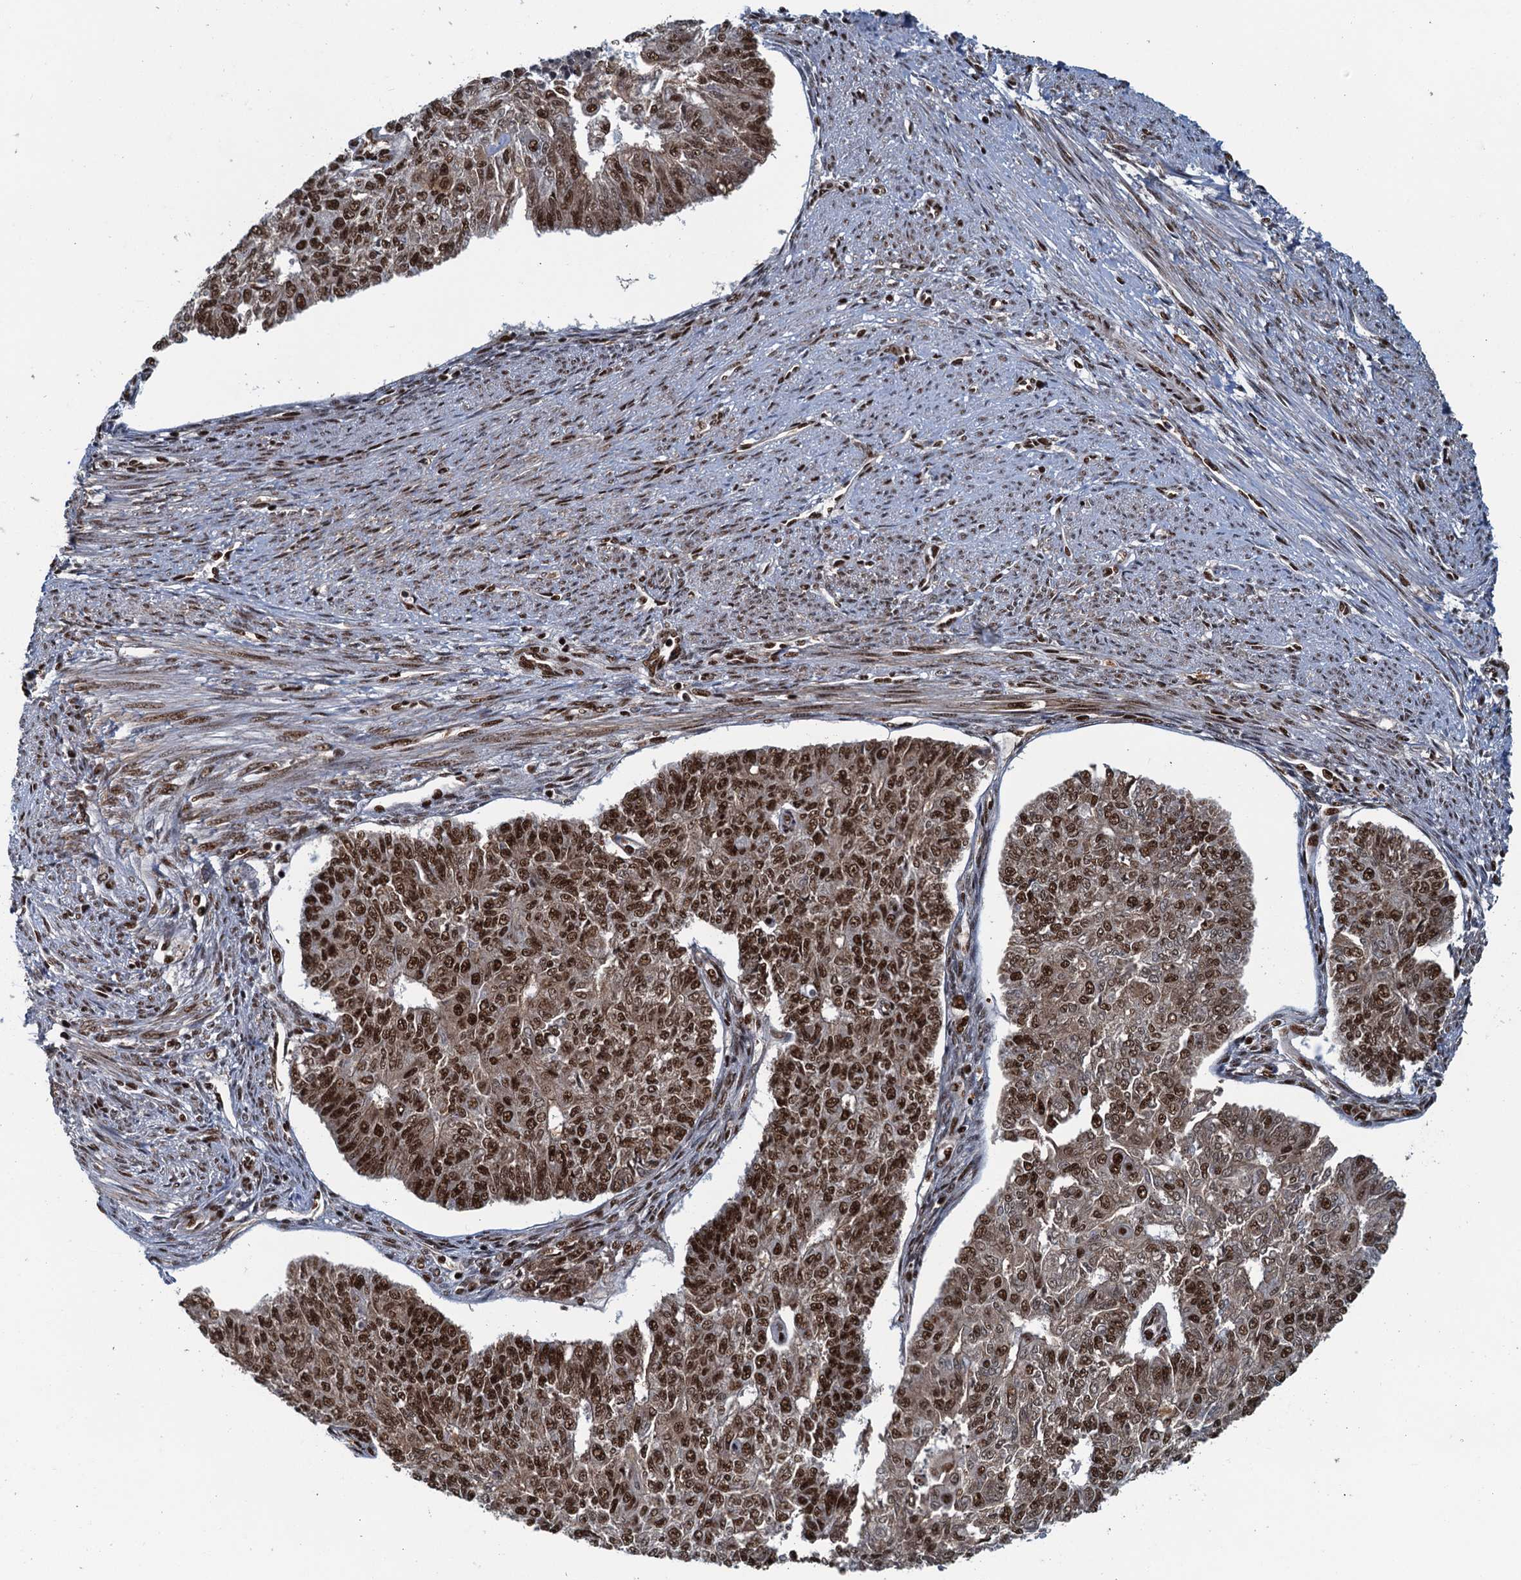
{"staining": {"intensity": "strong", "quantity": ">75%", "location": "nuclear"}, "tissue": "endometrial cancer", "cell_type": "Tumor cells", "image_type": "cancer", "snomed": [{"axis": "morphology", "description": "Adenocarcinoma, NOS"}, {"axis": "topography", "description": "Endometrium"}], "caption": "Tumor cells show high levels of strong nuclear positivity in about >75% of cells in human endometrial cancer.", "gene": "ZC3H18", "patient": {"sex": "female", "age": 32}}